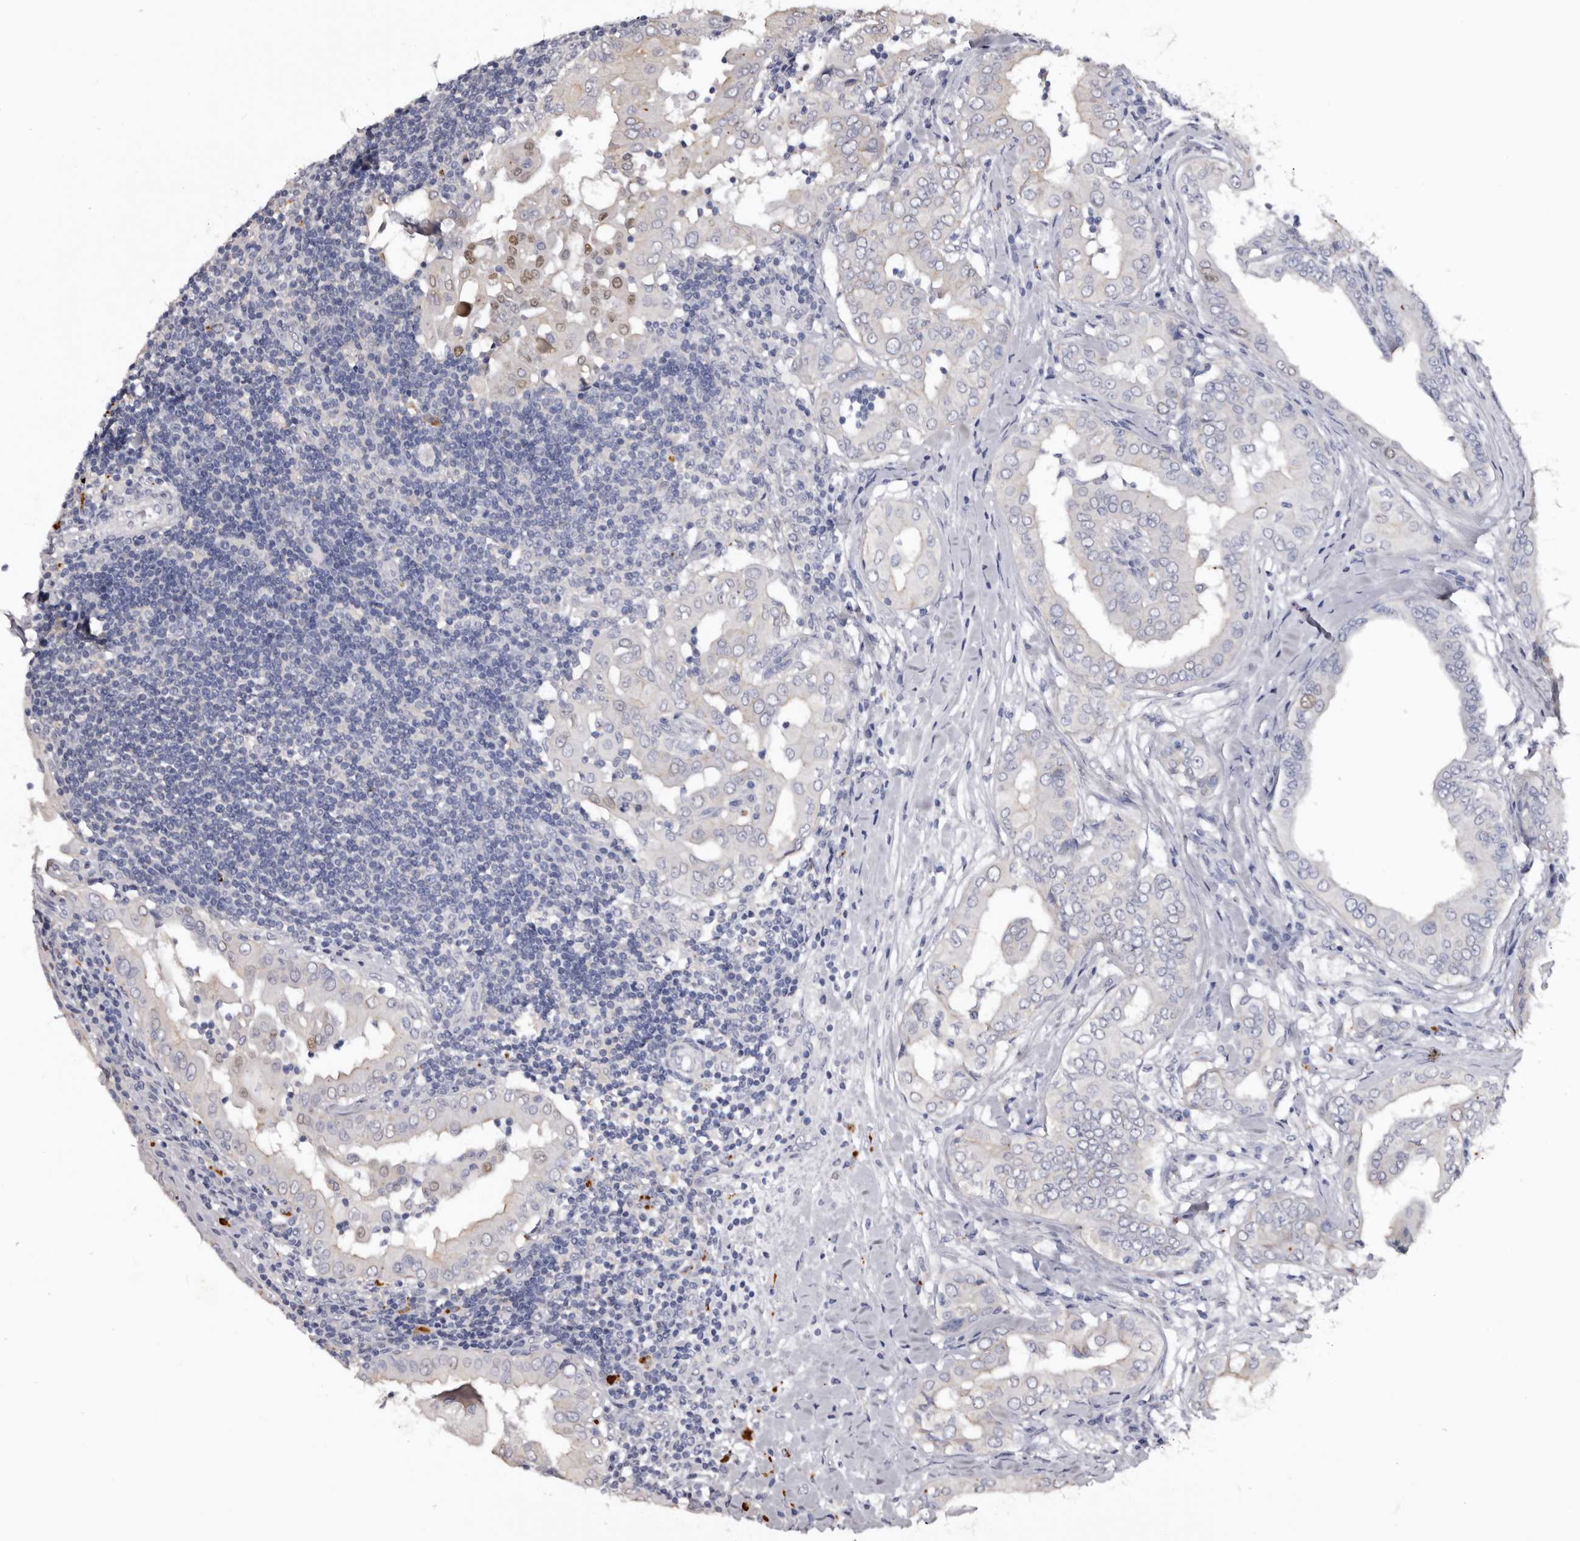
{"staining": {"intensity": "negative", "quantity": "none", "location": "none"}, "tissue": "thyroid cancer", "cell_type": "Tumor cells", "image_type": "cancer", "snomed": [{"axis": "morphology", "description": "Papillary adenocarcinoma, NOS"}, {"axis": "topography", "description": "Thyroid gland"}], "caption": "A photomicrograph of human thyroid cancer (papillary adenocarcinoma) is negative for staining in tumor cells. The staining is performed using DAB brown chromogen with nuclei counter-stained in using hematoxylin.", "gene": "SLC10A4", "patient": {"sex": "male", "age": 33}}